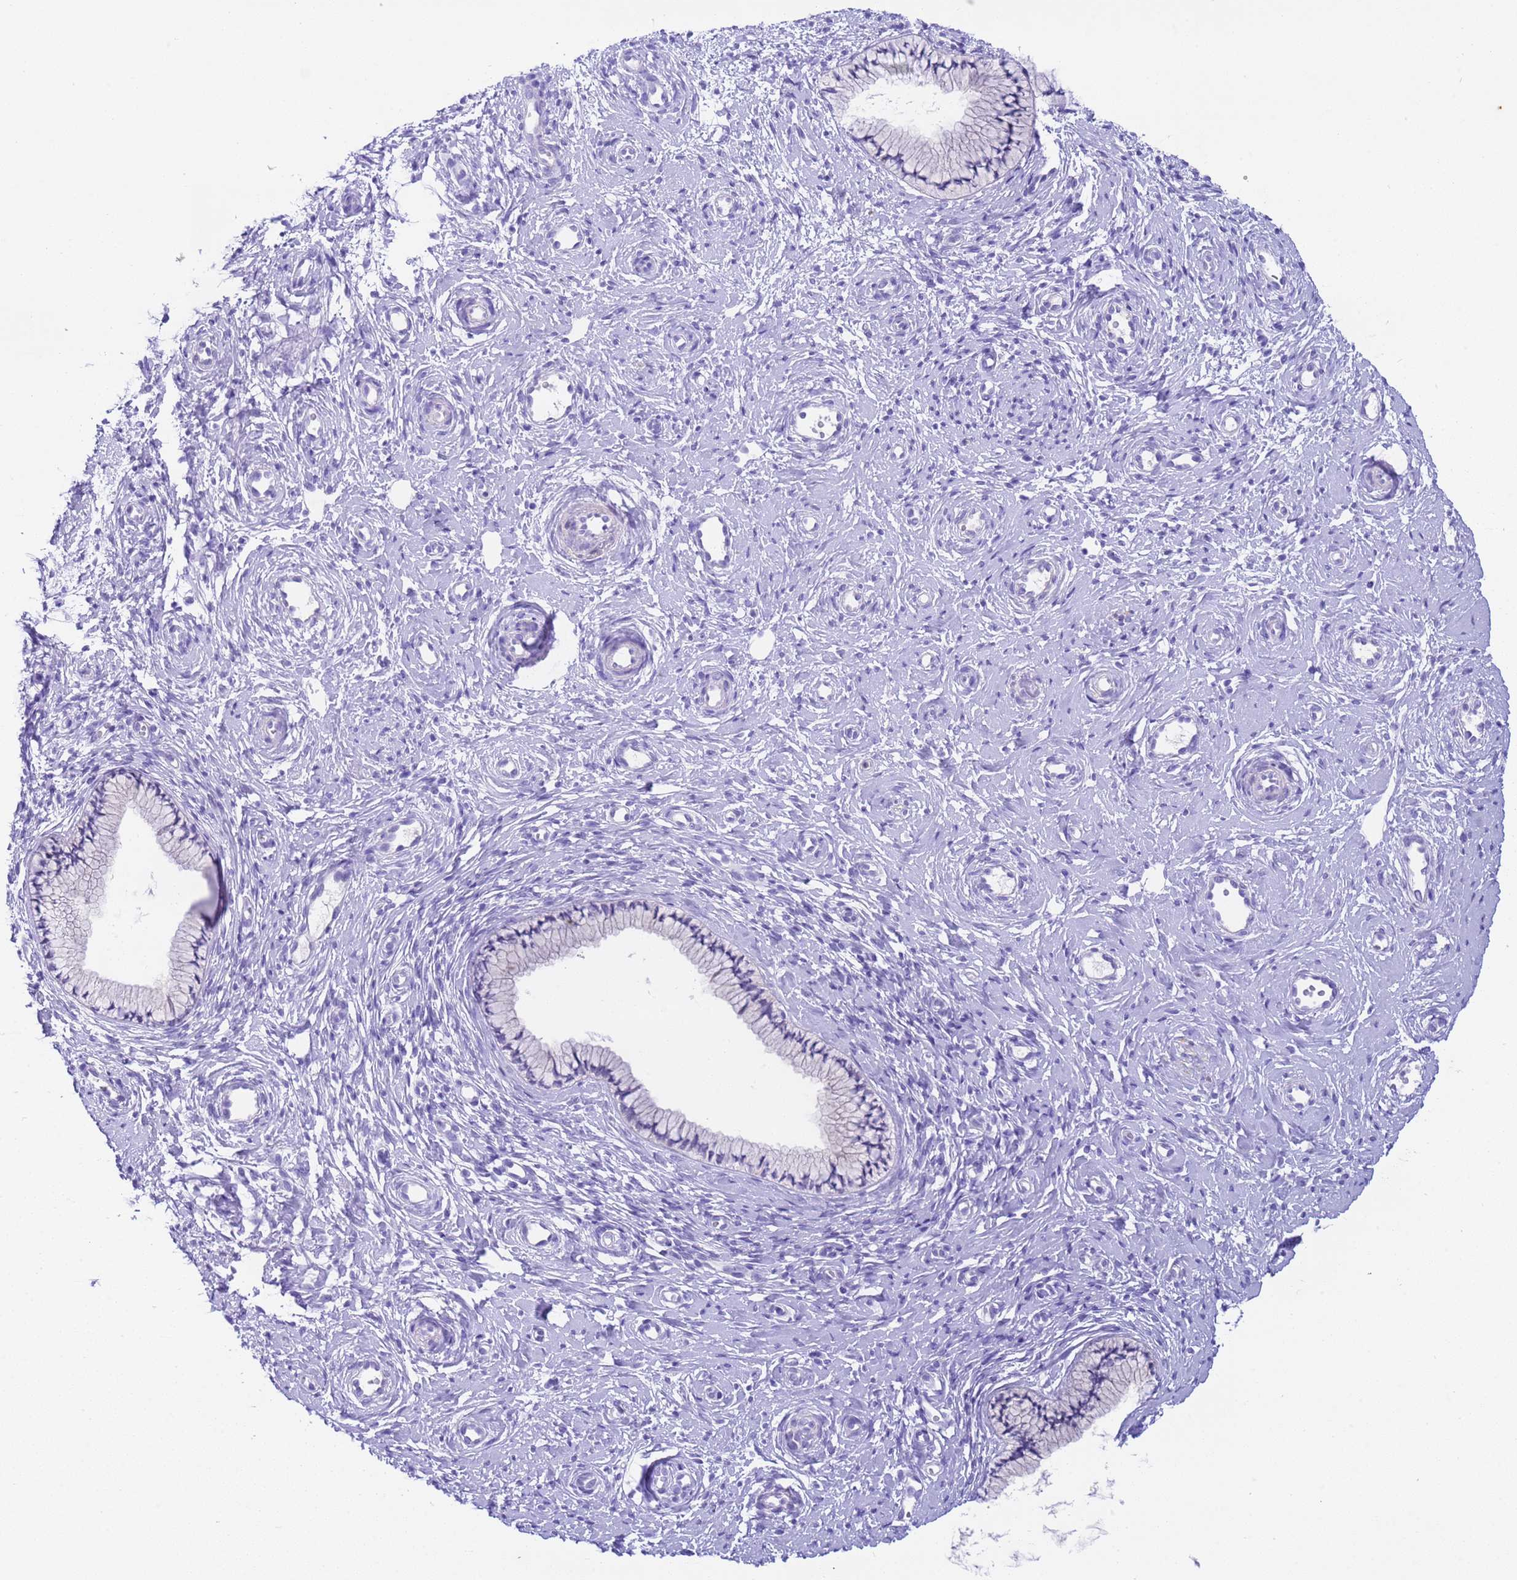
{"staining": {"intensity": "negative", "quantity": "none", "location": "none"}, "tissue": "cervix", "cell_type": "Glandular cells", "image_type": "normal", "snomed": [{"axis": "morphology", "description": "Normal tissue, NOS"}, {"axis": "topography", "description": "Cervix"}], "caption": "Image shows no significant protein staining in glandular cells of benign cervix.", "gene": "USP38", "patient": {"sex": "female", "age": 57}}